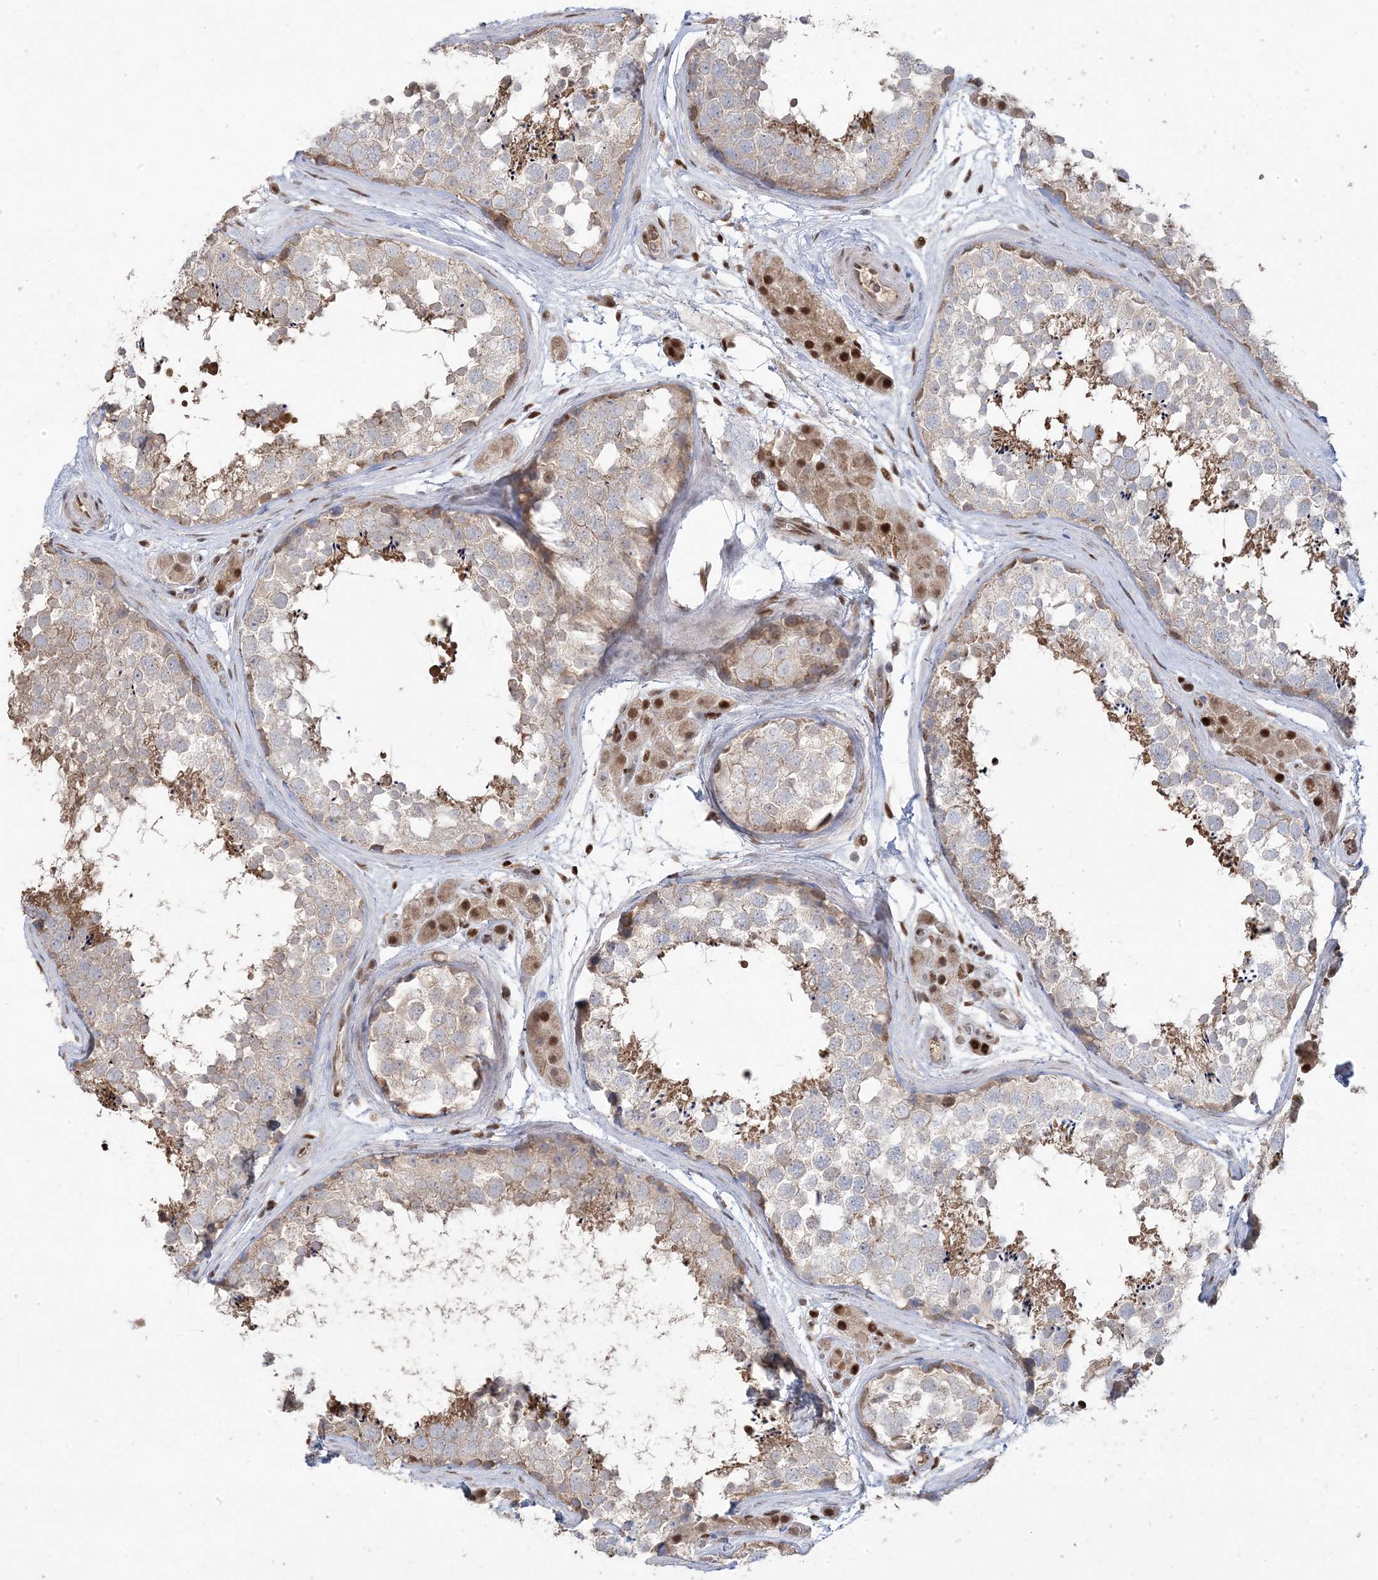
{"staining": {"intensity": "moderate", "quantity": "25%-75%", "location": "cytoplasmic/membranous"}, "tissue": "testis", "cell_type": "Cells in seminiferous ducts", "image_type": "normal", "snomed": [{"axis": "morphology", "description": "Normal tissue, NOS"}, {"axis": "topography", "description": "Testis"}], "caption": "A brown stain highlights moderate cytoplasmic/membranous positivity of a protein in cells in seminiferous ducts of unremarkable testis.", "gene": "PPOX", "patient": {"sex": "male", "age": 56}}